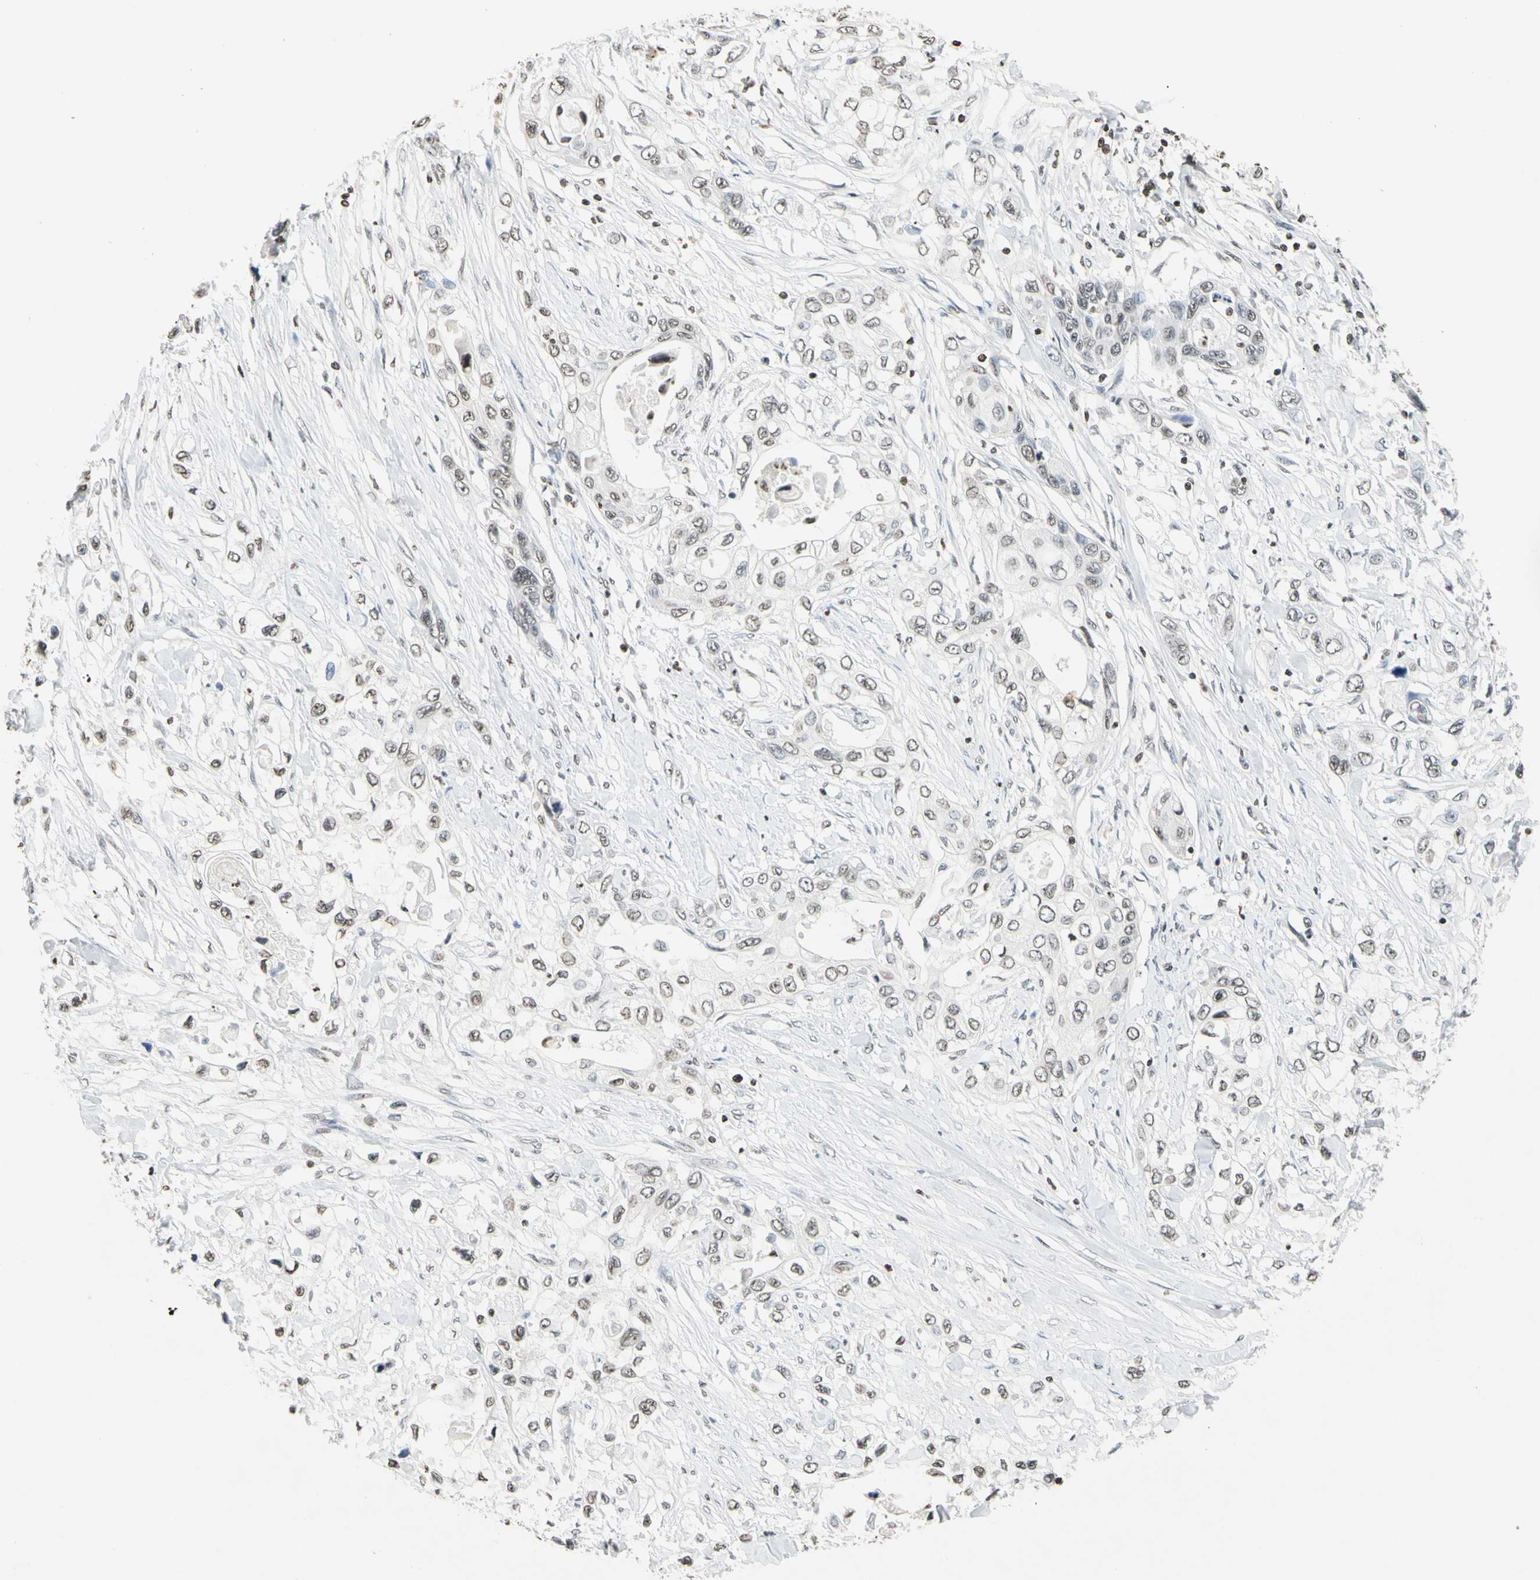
{"staining": {"intensity": "negative", "quantity": "none", "location": "none"}, "tissue": "pancreatic cancer", "cell_type": "Tumor cells", "image_type": "cancer", "snomed": [{"axis": "morphology", "description": "Adenocarcinoma, NOS"}, {"axis": "topography", "description": "Pancreas"}], "caption": "Protein analysis of pancreatic cancer reveals no significant positivity in tumor cells.", "gene": "GPX4", "patient": {"sex": "female", "age": 70}}